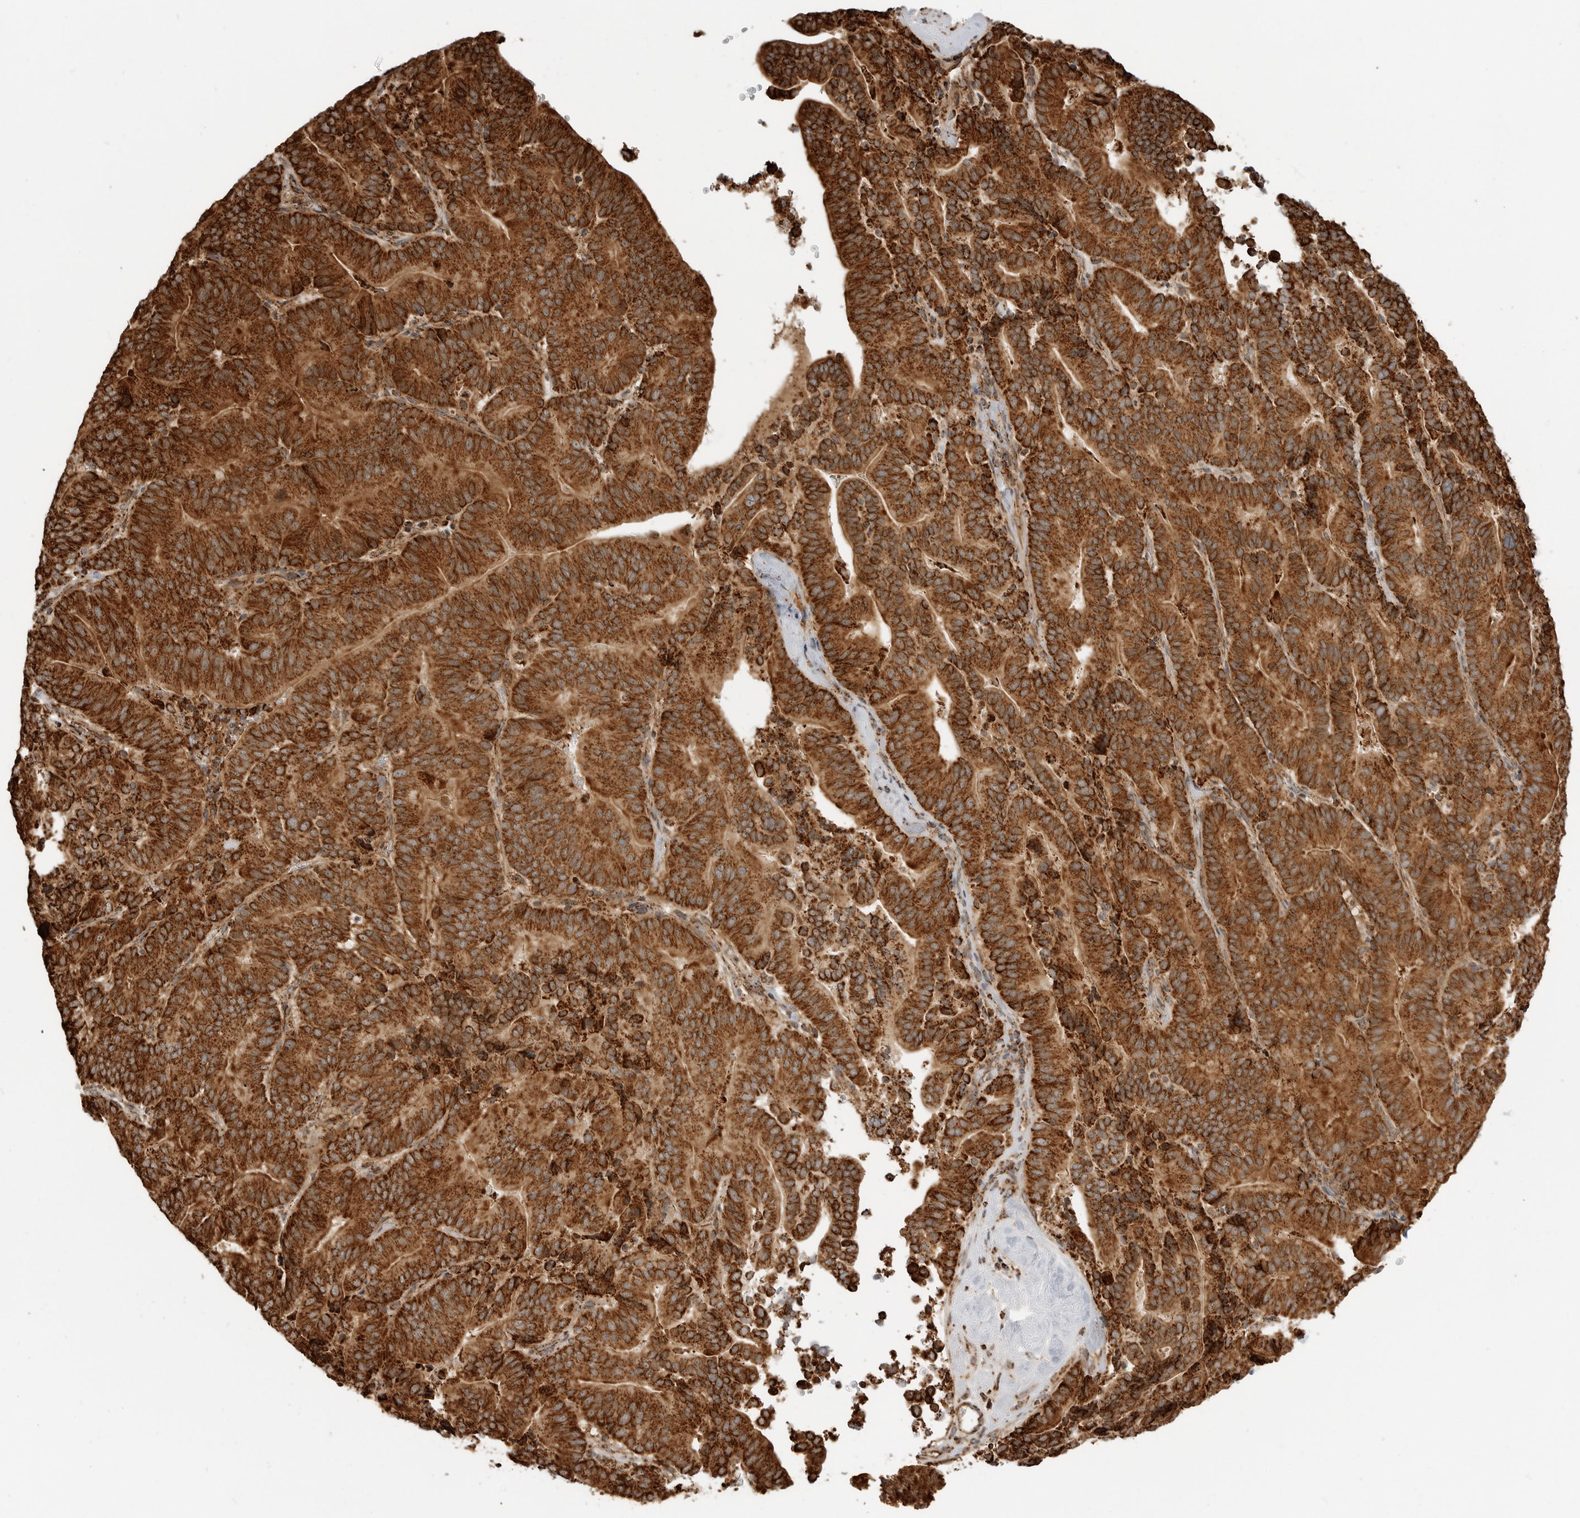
{"staining": {"intensity": "strong", "quantity": ">75%", "location": "cytoplasmic/membranous"}, "tissue": "liver cancer", "cell_type": "Tumor cells", "image_type": "cancer", "snomed": [{"axis": "morphology", "description": "Cholangiocarcinoma"}, {"axis": "topography", "description": "Liver"}], "caption": "A brown stain shows strong cytoplasmic/membranous staining of a protein in human liver cholangiocarcinoma tumor cells.", "gene": "BMP2K", "patient": {"sex": "female", "age": 75}}